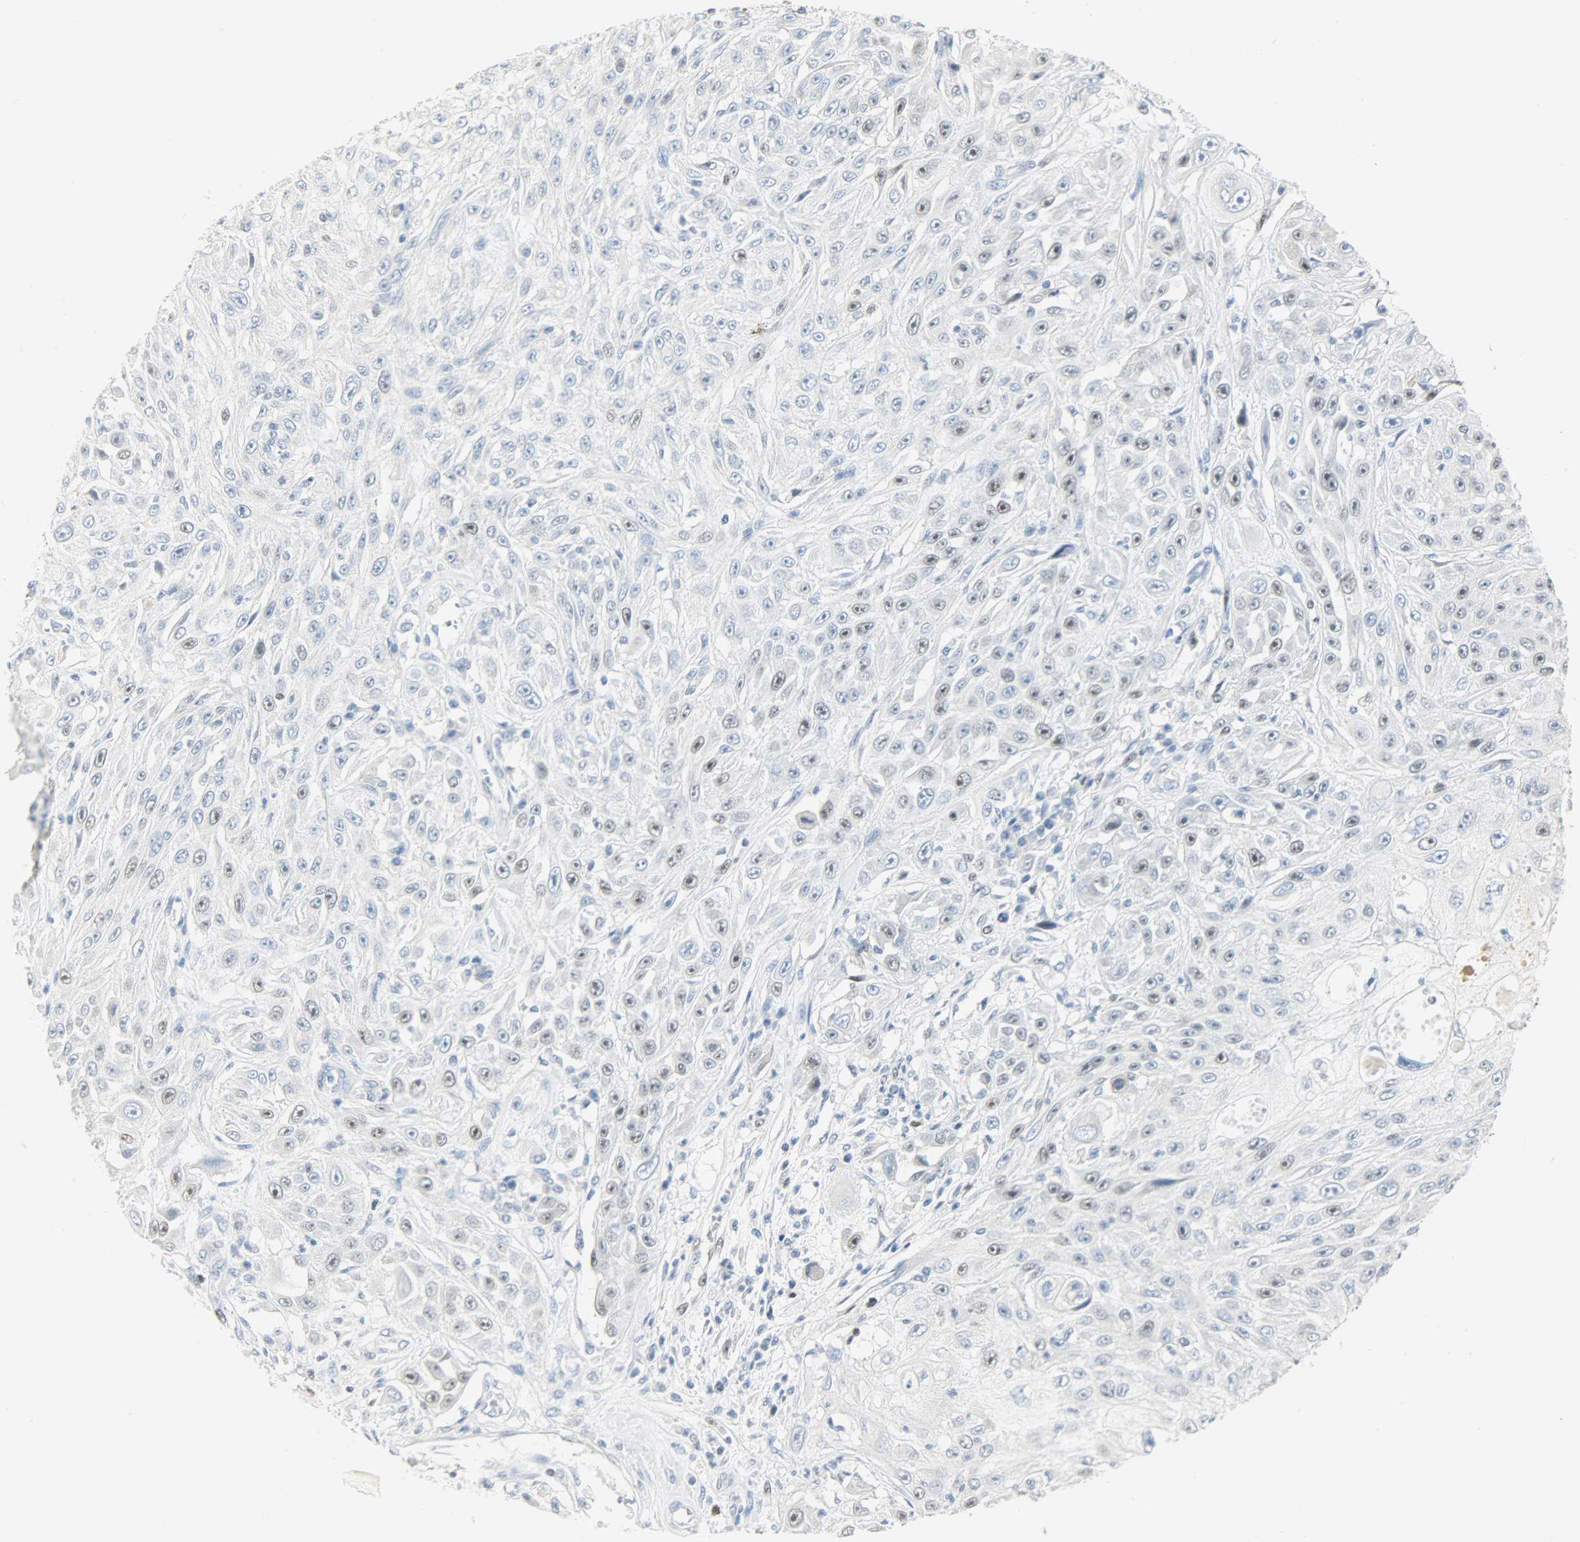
{"staining": {"intensity": "moderate", "quantity": "<25%", "location": "nuclear"}, "tissue": "skin cancer", "cell_type": "Tumor cells", "image_type": "cancer", "snomed": [{"axis": "morphology", "description": "Squamous cell carcinoma, NOS"}, {"axis": "topography", "description": "Skin"}], "caption": "DAB (3,3'-diaminobenzidine) immunohistochemical staining of human skin squamous cell carcinoma displays moderate nuclear protein positivity in about <25% of tumor cells.", "gene": "HELLS", "patient": {"sex": "male", "age": 75}}